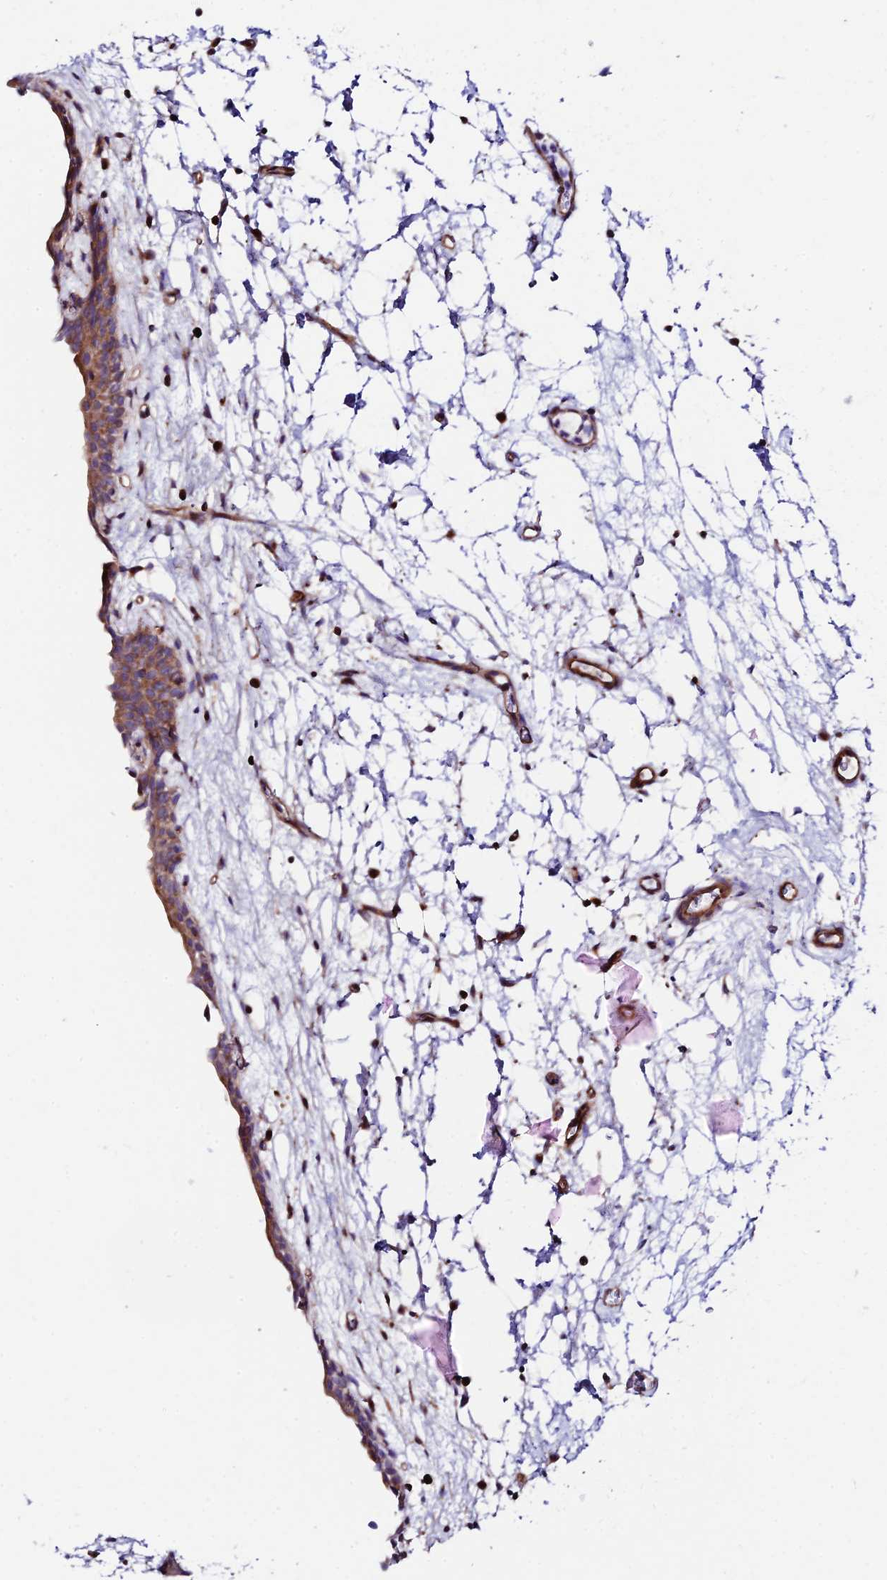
{"staining": {"intensity": "moderate", "quantity": "25%-75%", "location": "cytoplasmic/membranous"}, "tissue": "urinary bladder", "cell_type": "Urothelial cells", "image_type": "normal", "snomed": [{"axis": "morphology", "description": "Normal tissue, NOS"}, {"axis": "topography", "description": "Urinary bladder"}], "caption": "Moderate cytoplasmic/membranous expression is identified in about 25%-75% of urothelial cells in unremarkable urinary bladder. (DAB IHC with brightfield microscopy, high magnification).", "gene": "VPS13C", "patient": {"sex": "male", "age": 83}}